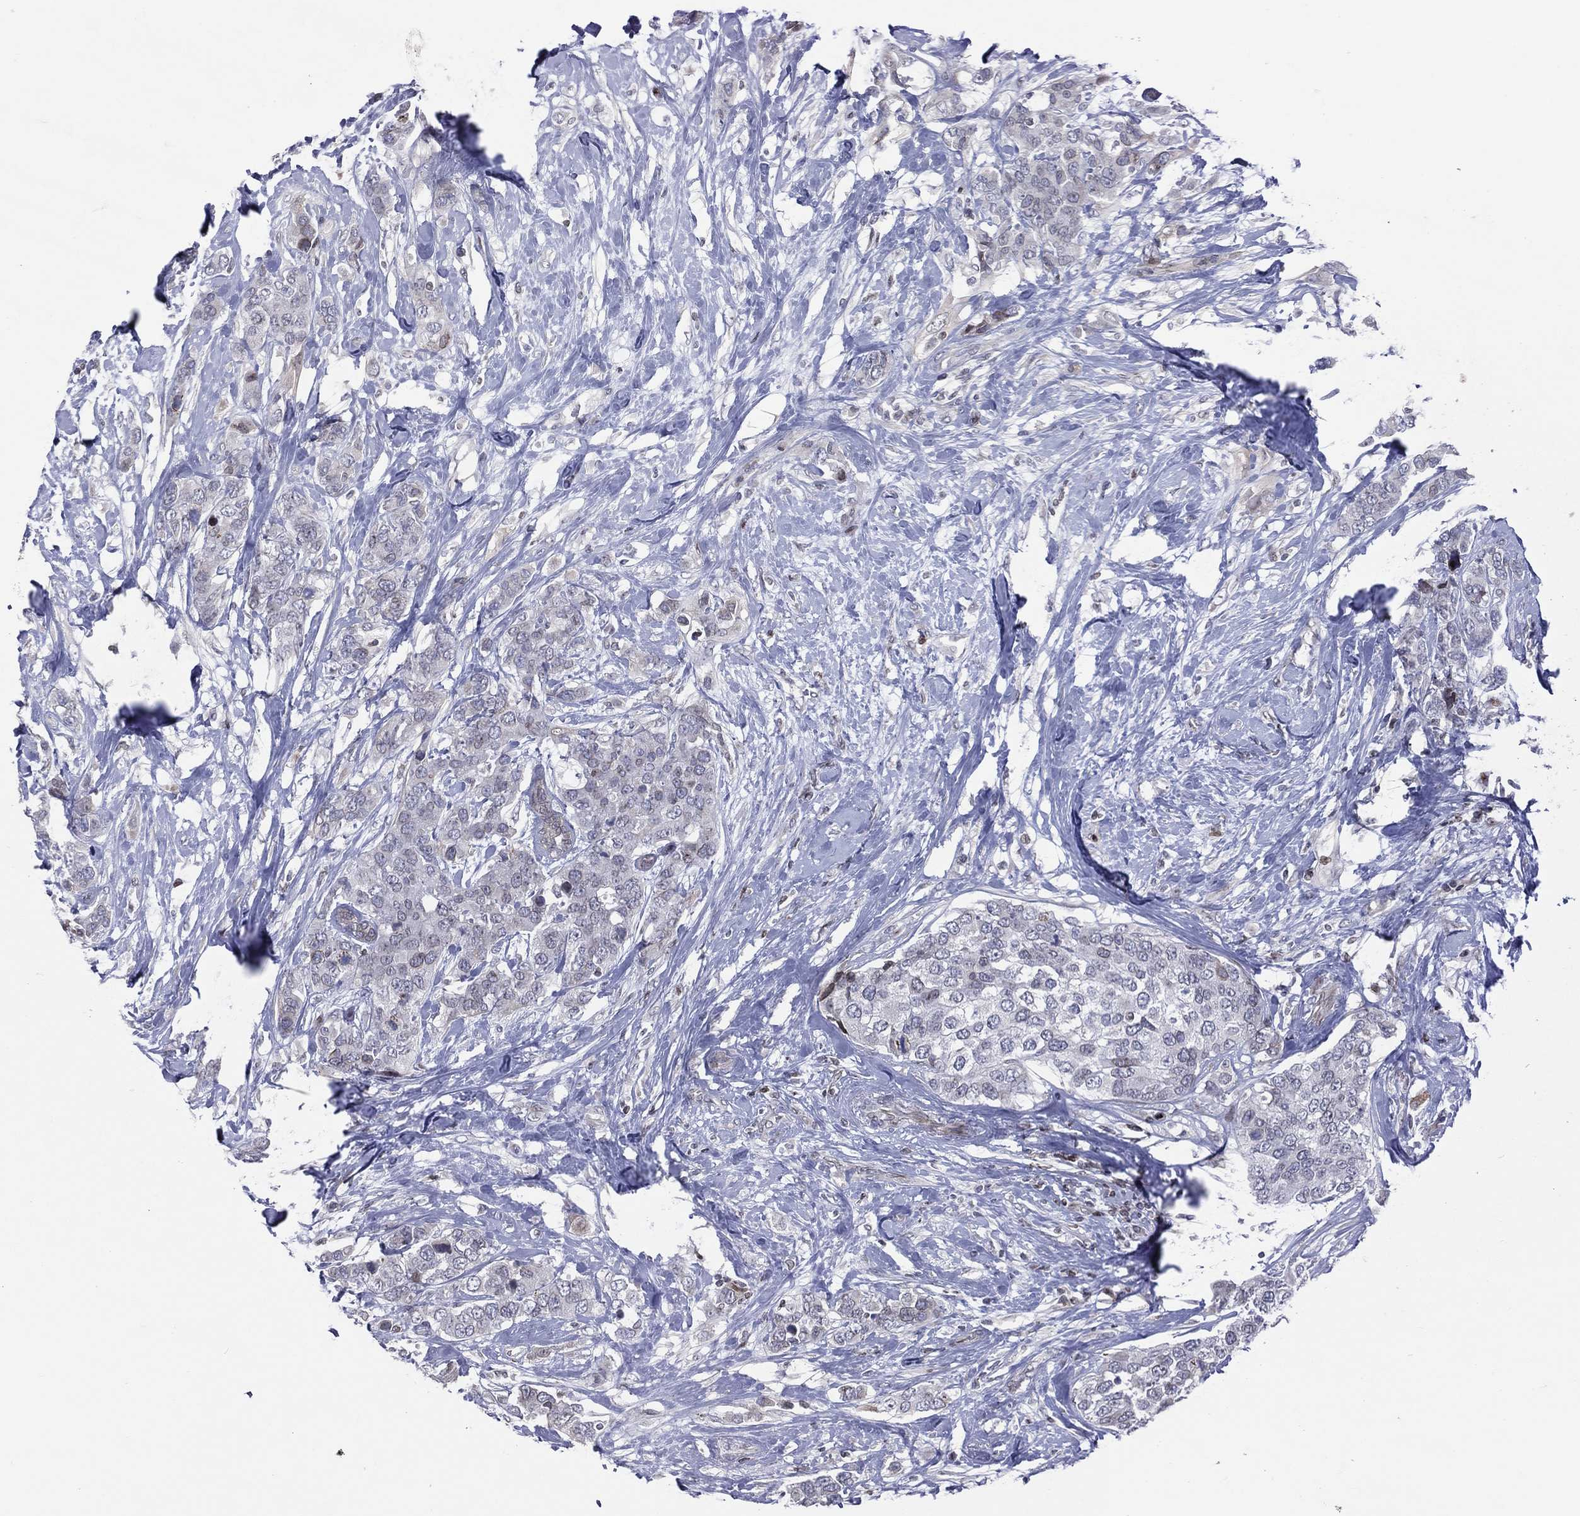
{"staining": {"intensity": "negative", "quantity": "none", "location": "none"}, "tissue": "breast cancer", "cell_type": "Tumor cells", "image_type": "cancer", "snomed": [{"axis": "morphology", "description": "Lobular carcinoma"}, {"axis": "topography", "description": "Breast"}], "caption": "This is an immunohistochemistry micrograph of human breast cancer (lobular carcinoma). There is no positivity in tumor cells.", "gene": "DBF4B", "patient": {"sex": "female", "age": 59}}